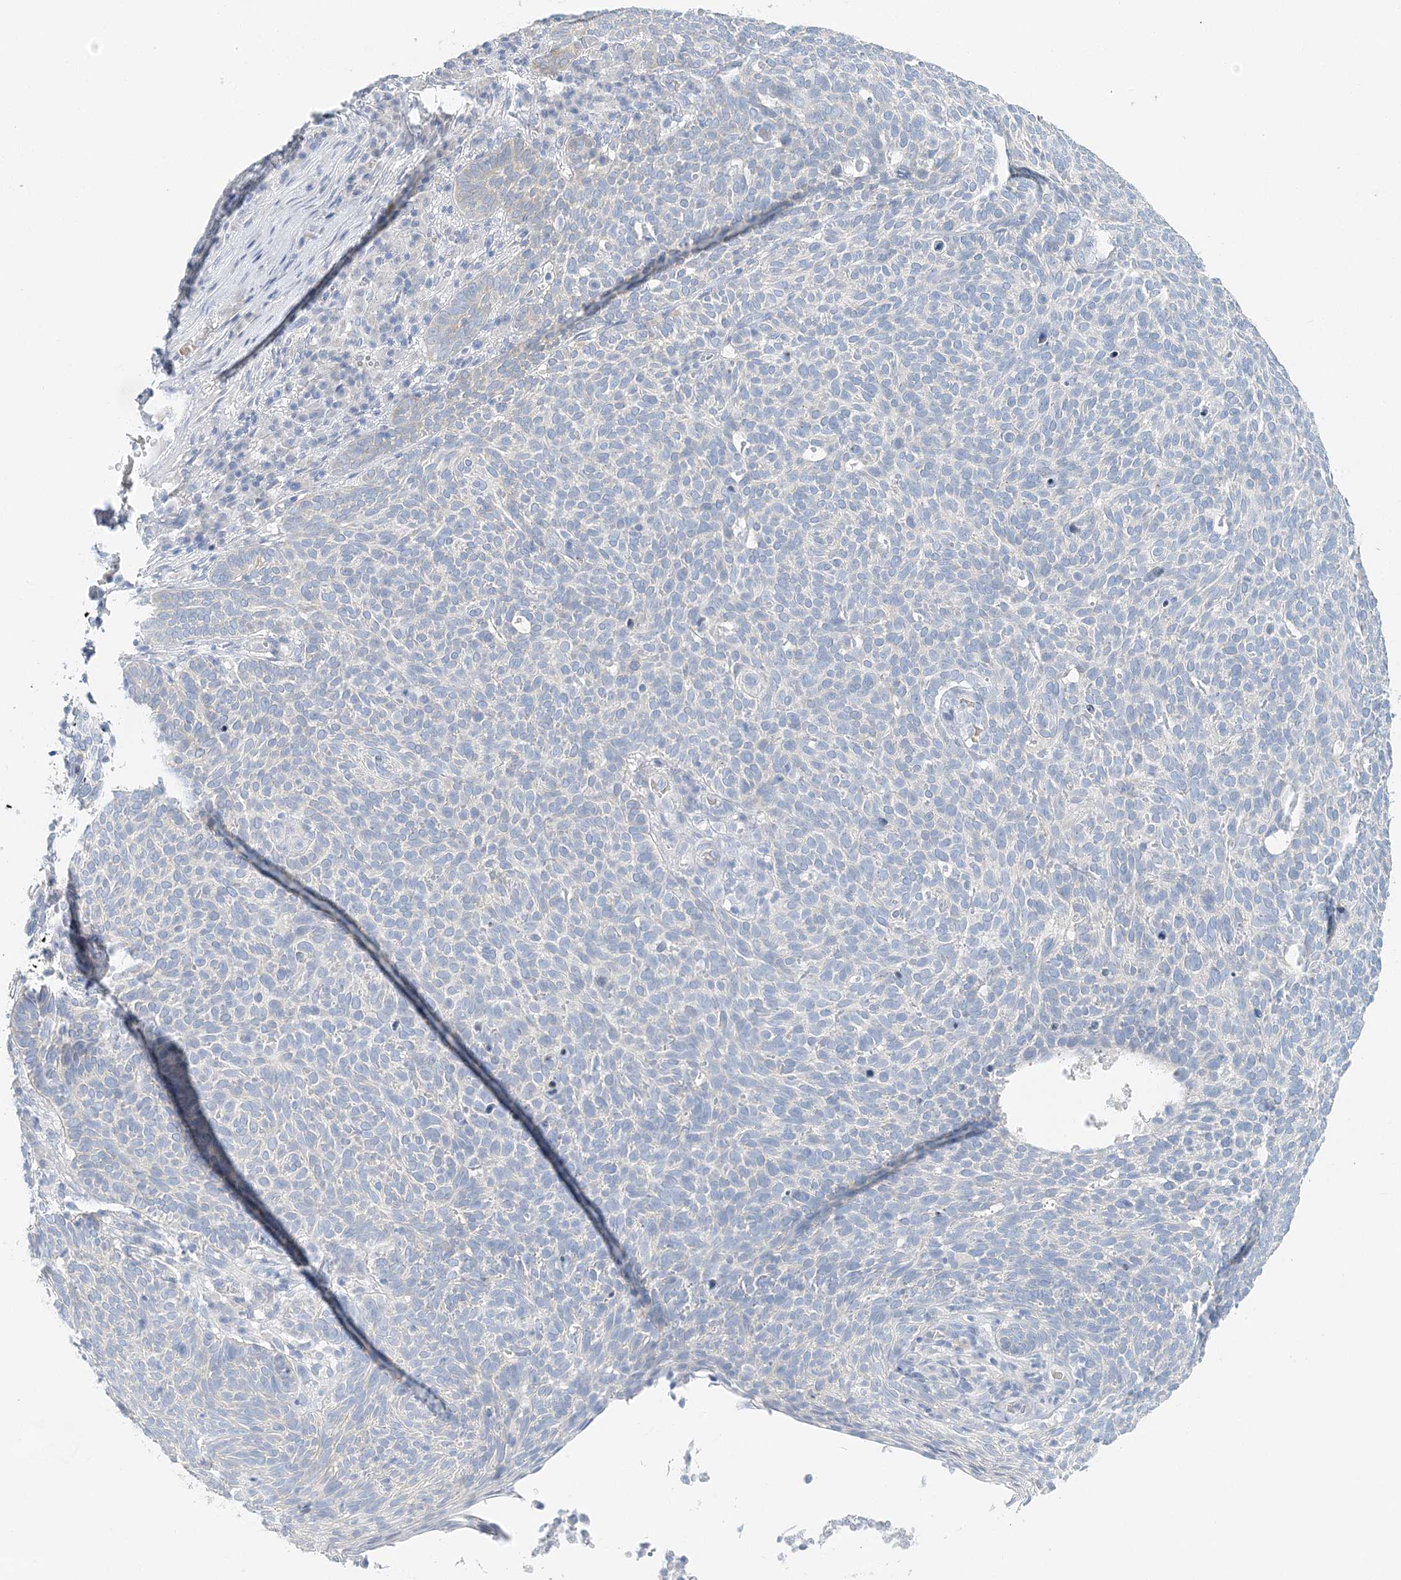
{"staining": {"intensity": "negative", "quantity": "none", "location": "none"}, "tissue": "skin cancer", "cell_type": "Tumor cells", "image_type": "cancer", "snomed": [{"axis": "morphology", "description": "Squamous cell carcinoma, NOS"}, {"axis": "topography", "description": "Skin"}], "caption": "Skin cancer (squamous cell carcinoma) was stained to show a protein in brown. There is no significant expression in tumor cells.", "gene": "VILL", "patient": {"sex": "female", "age": 90}}